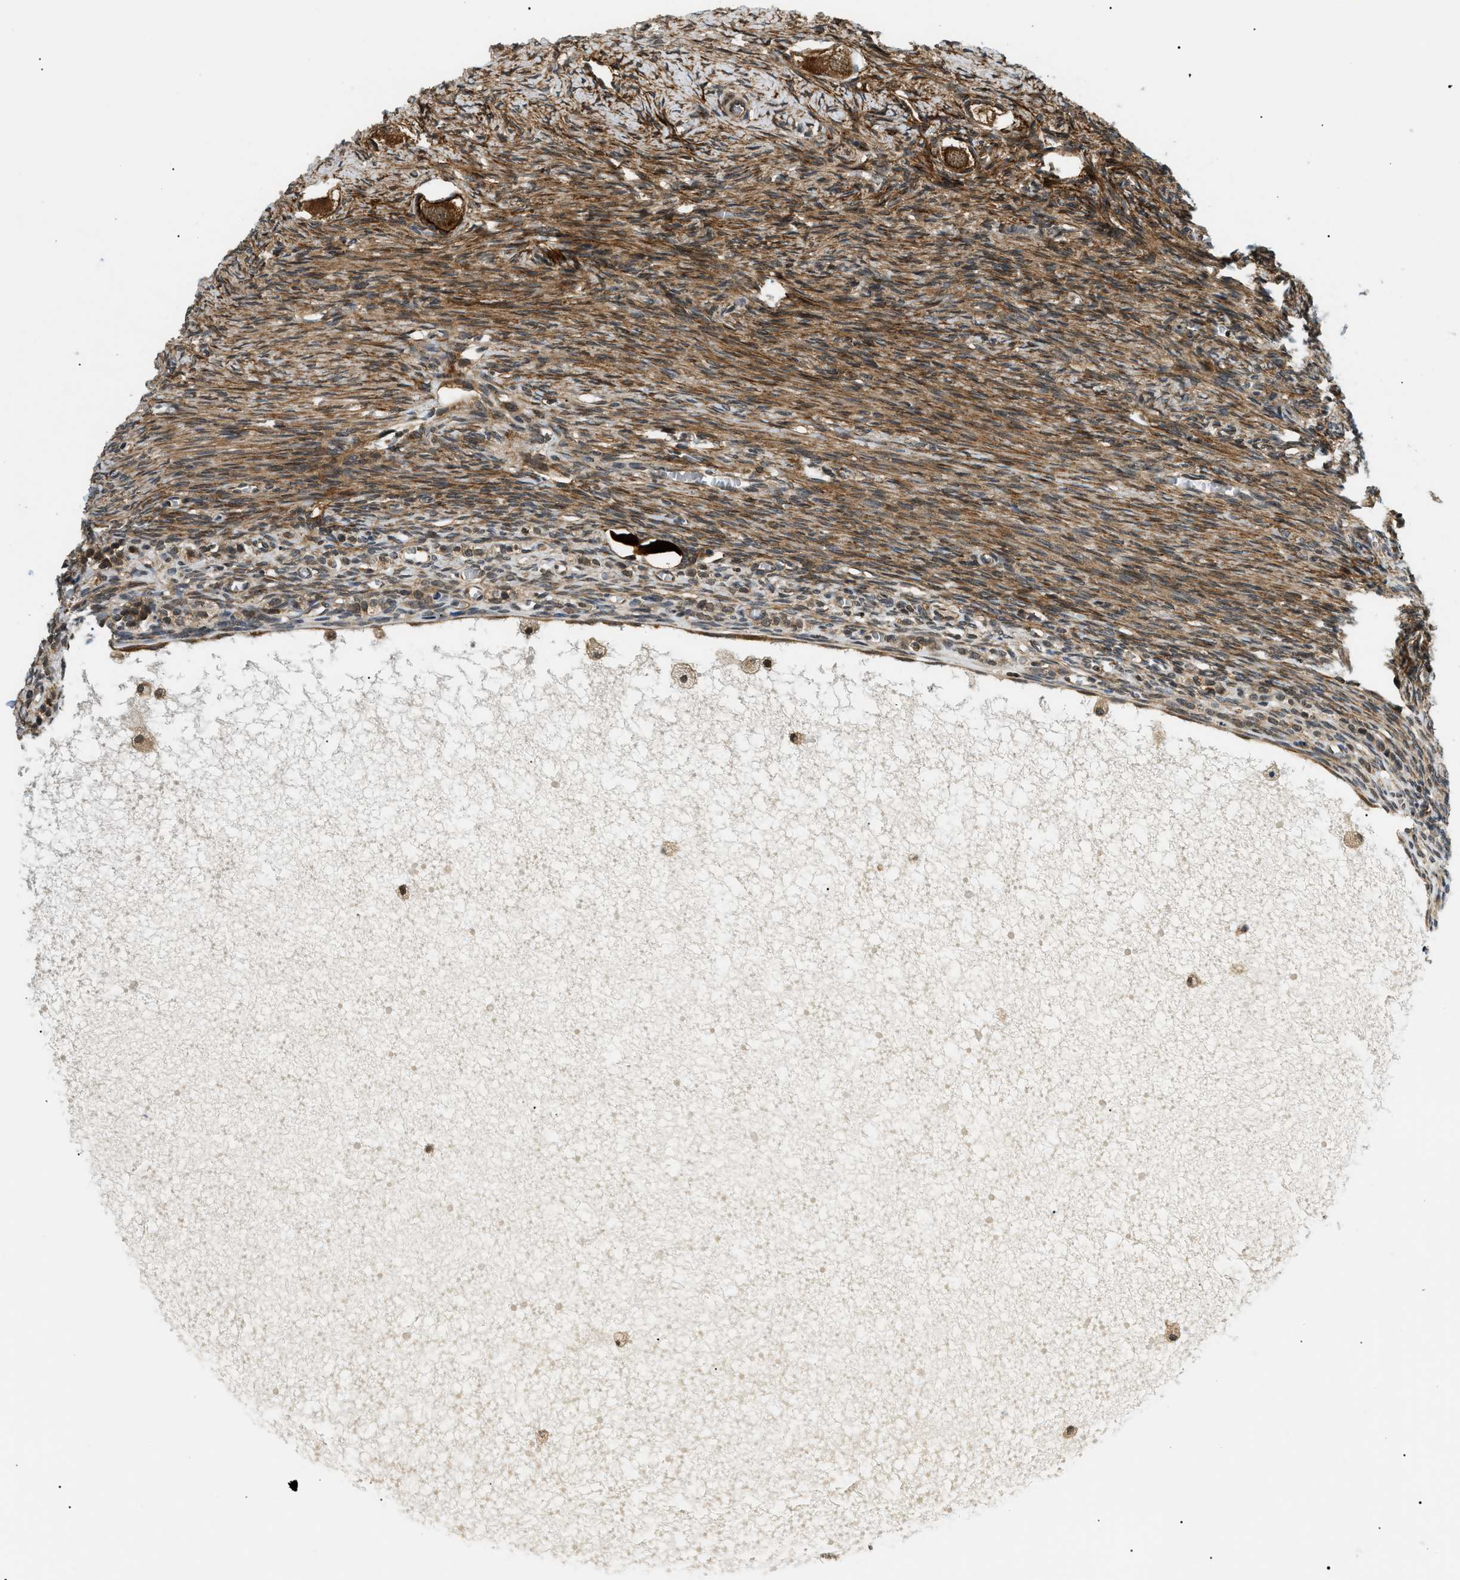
{"staining": {"intensity": "strong", "quantity": ">75%", "location": "cytoplasmic/membranous"}, "tissue": "ovary", "cell_type": "Follicle cells", "image_type": "normal", "snomed": [{"axis": "morphology", "description": "Normal tissue, NOS"}, {"axis": "topography", "description": "Ovary"}], "caption": "Immunohistochemistry (DAB) staining of unremarkable ovary demonstrates strong cytoplasmic/membranous protein positivity in about >75% of follicle cells.", "gene": "ATP6AP1", "patient": {"sex": "female", "age": 27}}